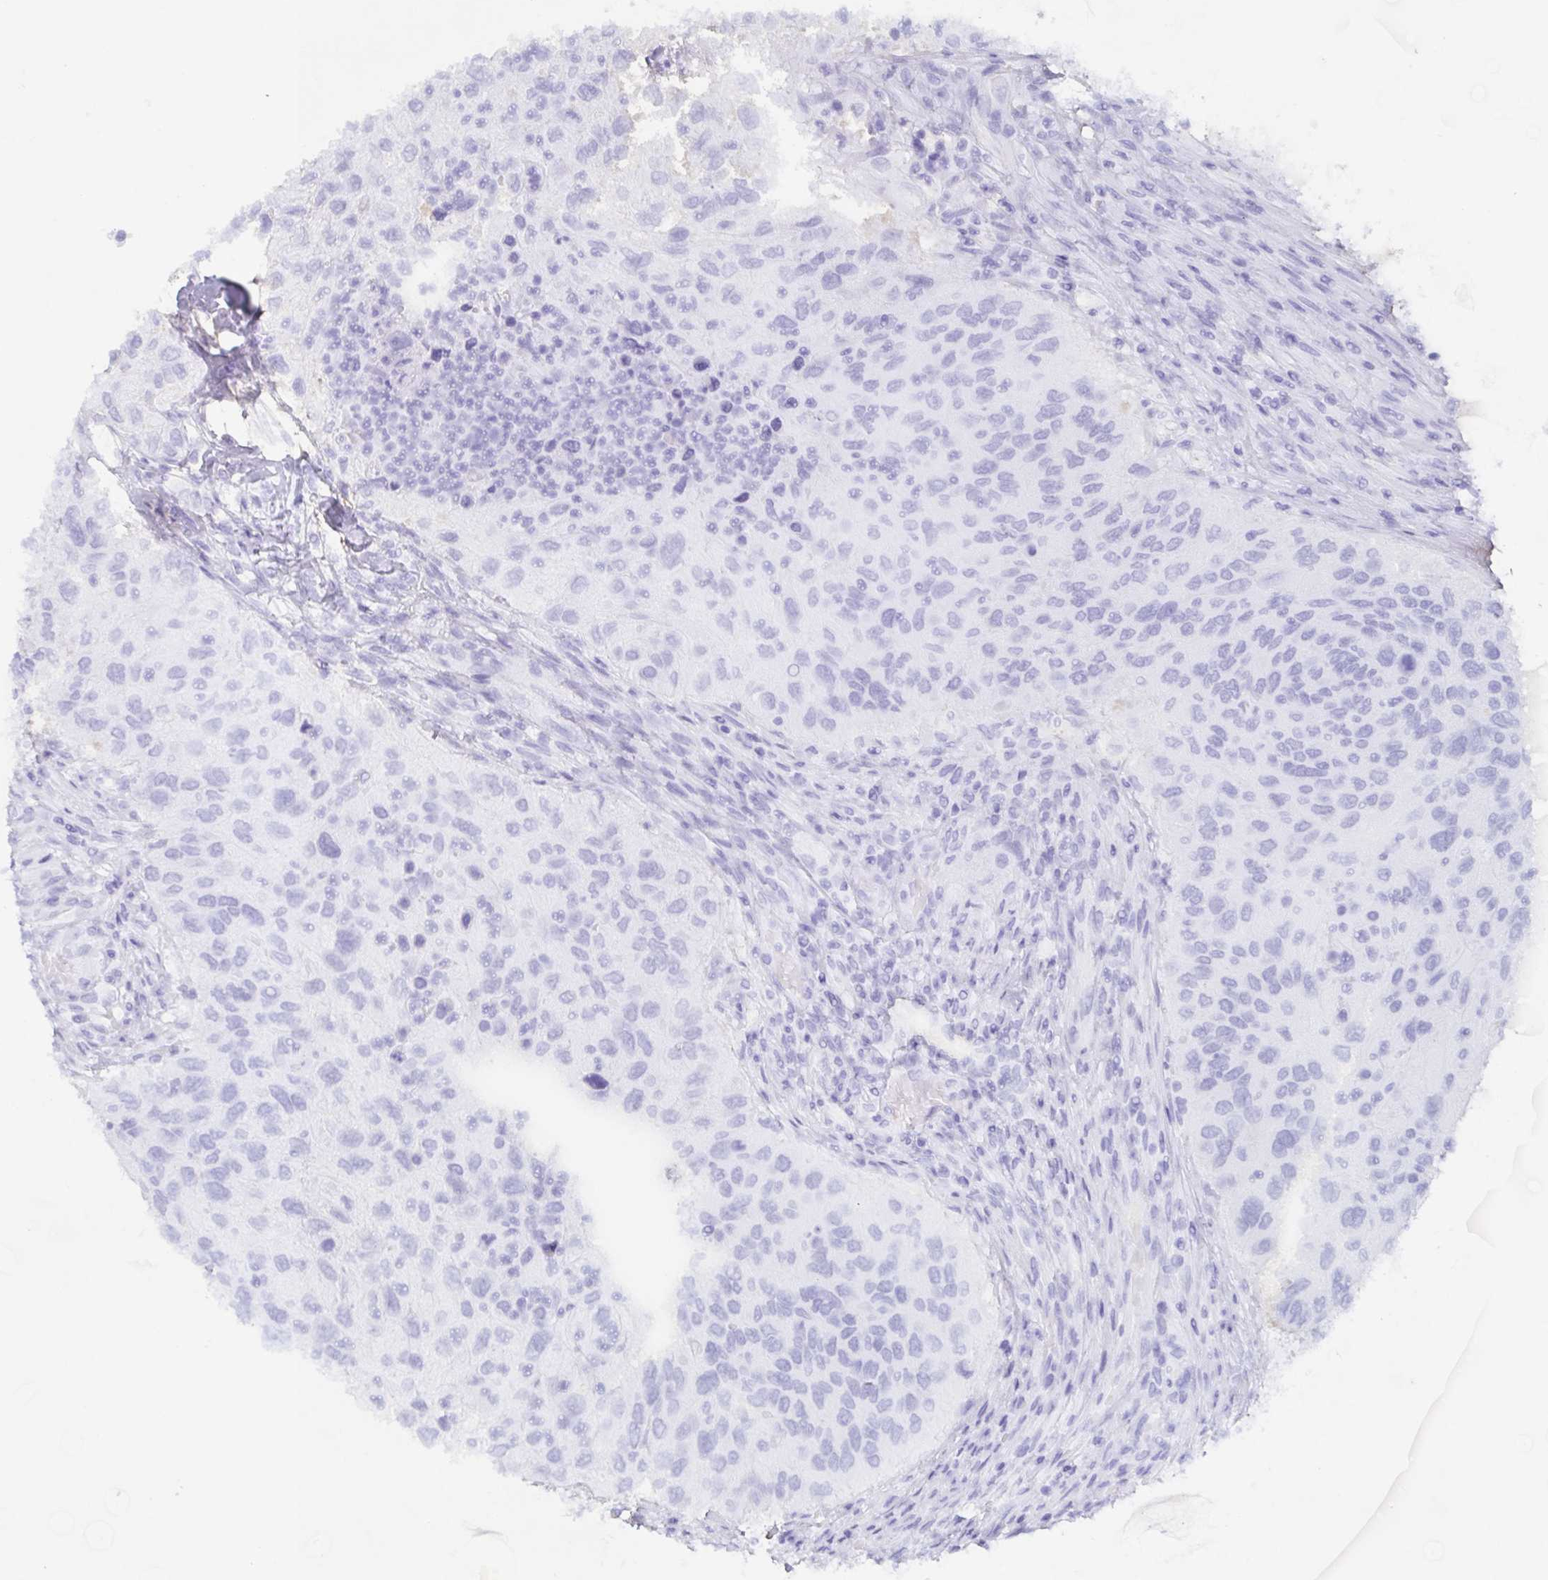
{"staining": {"intensity": "negative", "quantity": "none", "location": "none"}, "tissue": "urothelial cancer", "cell_type": "Tumor cells", "image_type": "cancer", "snomed": [{"axis": "morphology", "description": "Urothelial carcinoma, High grade"}, {"axis": "topography", "description": "Urinary bladder"}], "caption": "Protein analysis of urothelial cancer demonstrates no significant expression in tumor cells.", "gene": "AGFG2", "patient": {"sex": "female", "age": 60}}